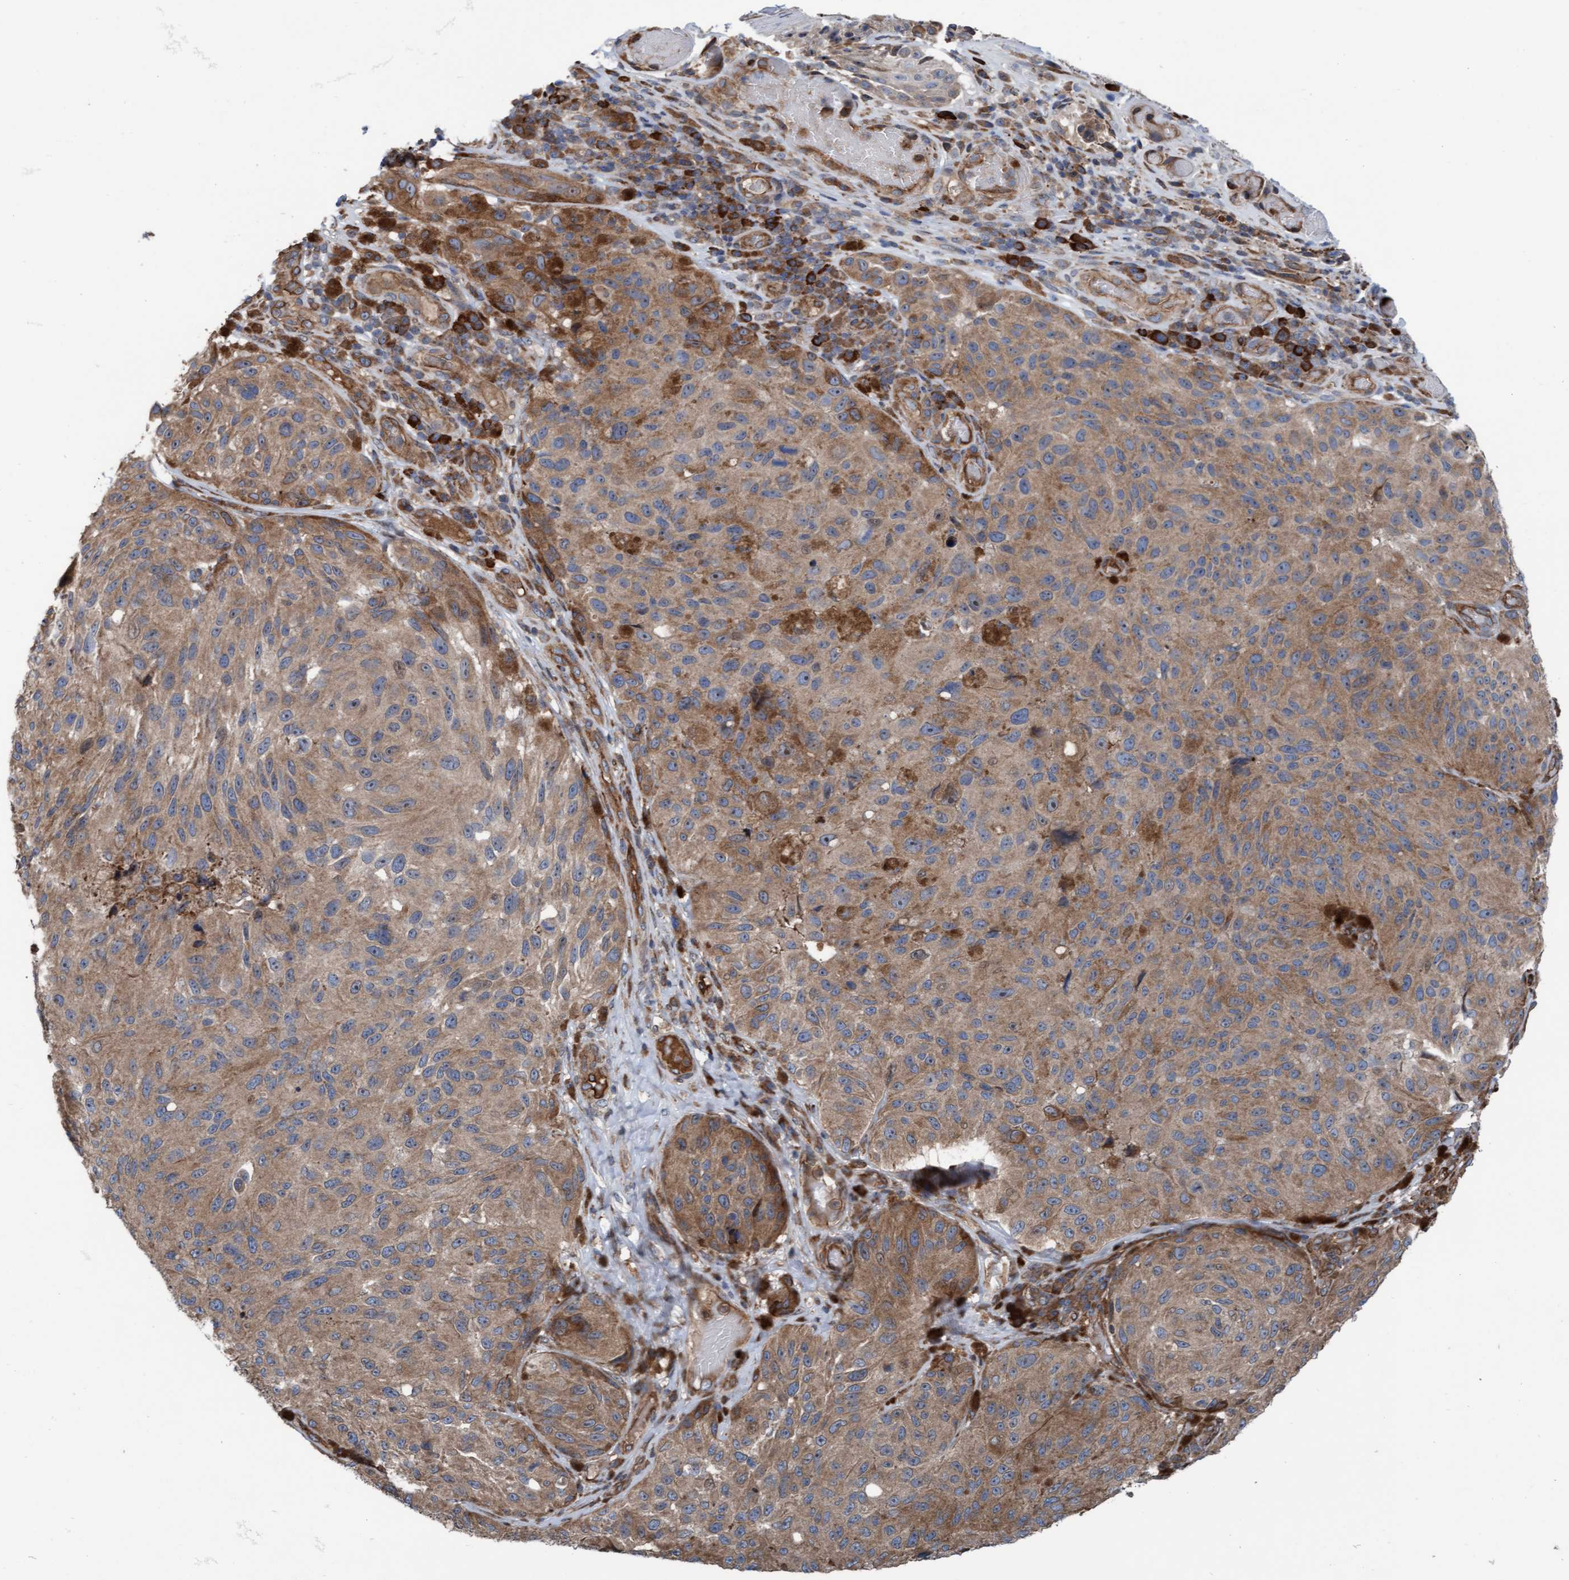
{"staining": {"intensity": "weak", "quantity": ">75%", "location": "cytoplasmic/membranous"}, "tissue": "melanoma", "cell_type": "Tumor cells", "image_type": "cancer", "snomed": [{"axis": "morphology", "description": "Malignant melanoma, NOS"}, {"axis": "topography", "description": "Skin"}], "caption": "Human malignant melanoma stained with a brown dye shows weak cytoplasmic/membranous positive staining in about >75% of tumor cells.", "gene": "RAP1GAP2", "patient": {"sex": "female", "age": 73}}